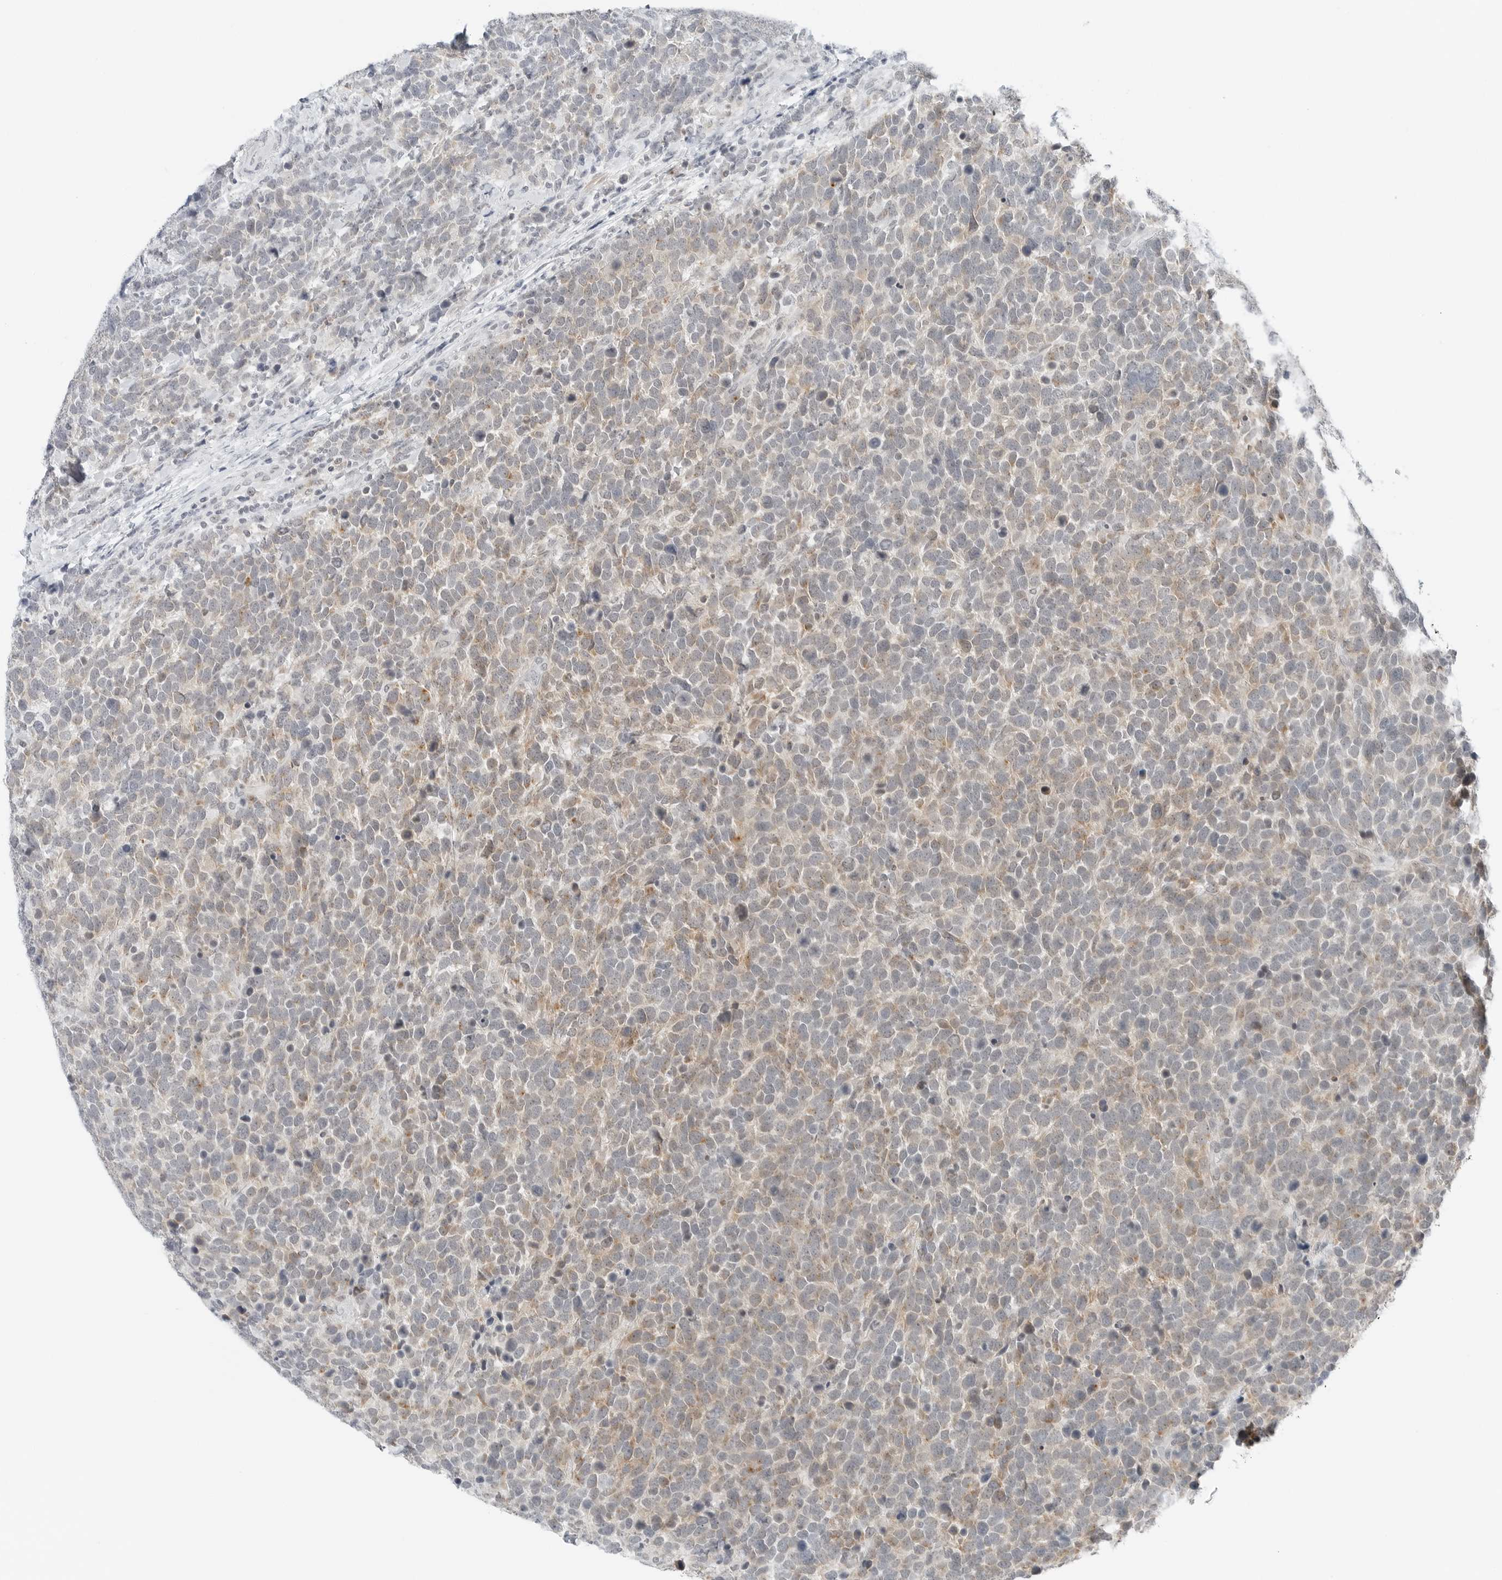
{"staining": {"intensity": "weak", "quantity": "25%-75%", "location": "cytoplasmic/membranous"}, "tissue": "urothelial cancer", "cell_type": "Tumor cells", "image_type": "cancer", "snomed": [{"axis": "morphology", "description": "Urothelial carcinoma, High grade"}, {"axis": "topography", "description": "Urinary bladder"}], "caption": "An IHC micrograph of tumor tissue is shown. Protein staining in brown highlights weak cytoplasmic/membranous positivity in urothelial cancer within tumor cells. (Brightfield microscopy of DAB IHC at high magnification).", "gene": "CCSAP", "patient": {"sex": "female", "age": 82}}